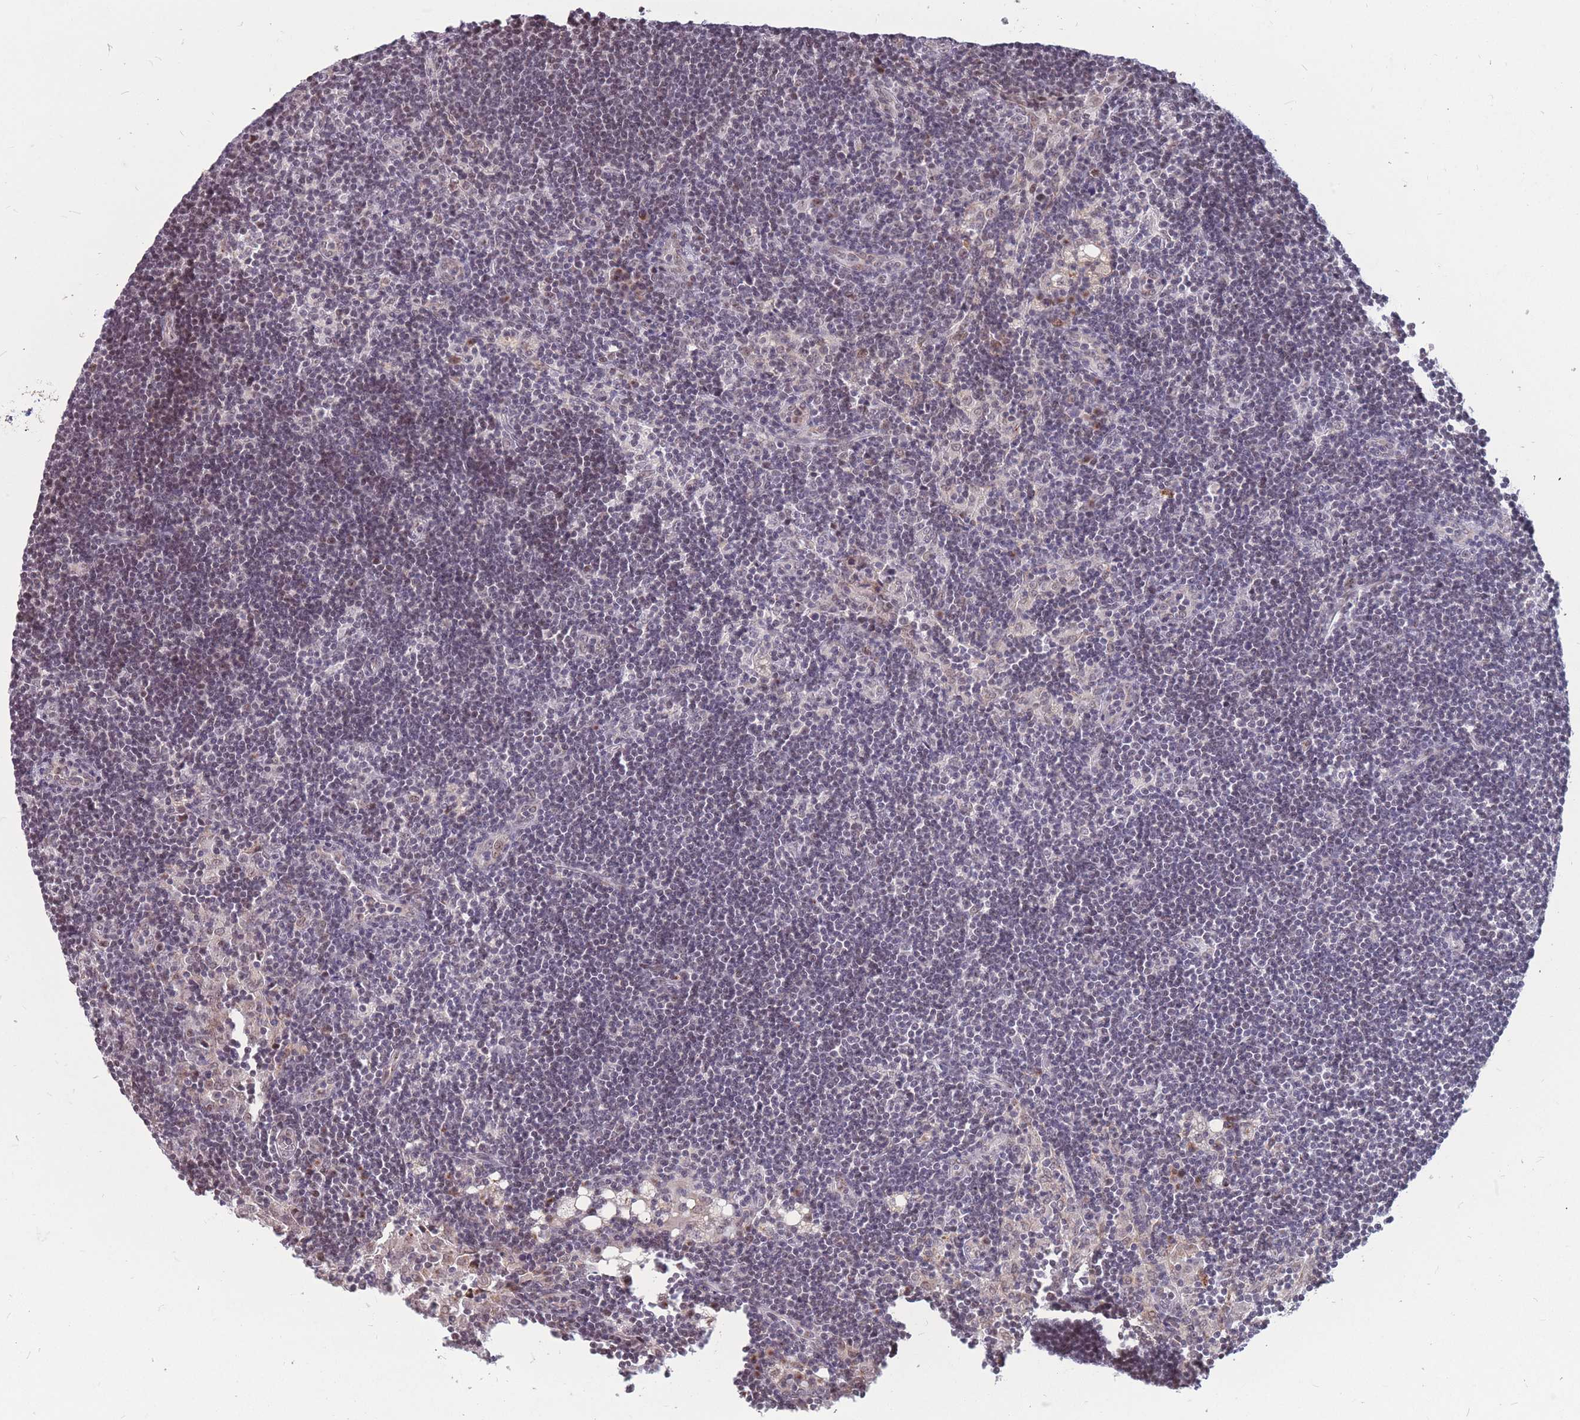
{"staining": {"intensity": "moderate", "quantity": "<25%", "location": "nuclear"}, "tissue": "lymph node", "cell_type": "Germinal center cells", "image_type": "normal", "snomed": [{"axis": "morphology", "description": "Normal tissue, NOS"}, {"axis": "topography", "description": "Lymph node"}], "caption": "Protein analysis of unremarkable lymph node demonstrates moderate nuclear expression in approximately <25% of germinal center cells. Ihc stains the protein in brown and the nuclei are stained blue.", "gene": "ADD2", "patient": {"sex": "male", "age": 24}}